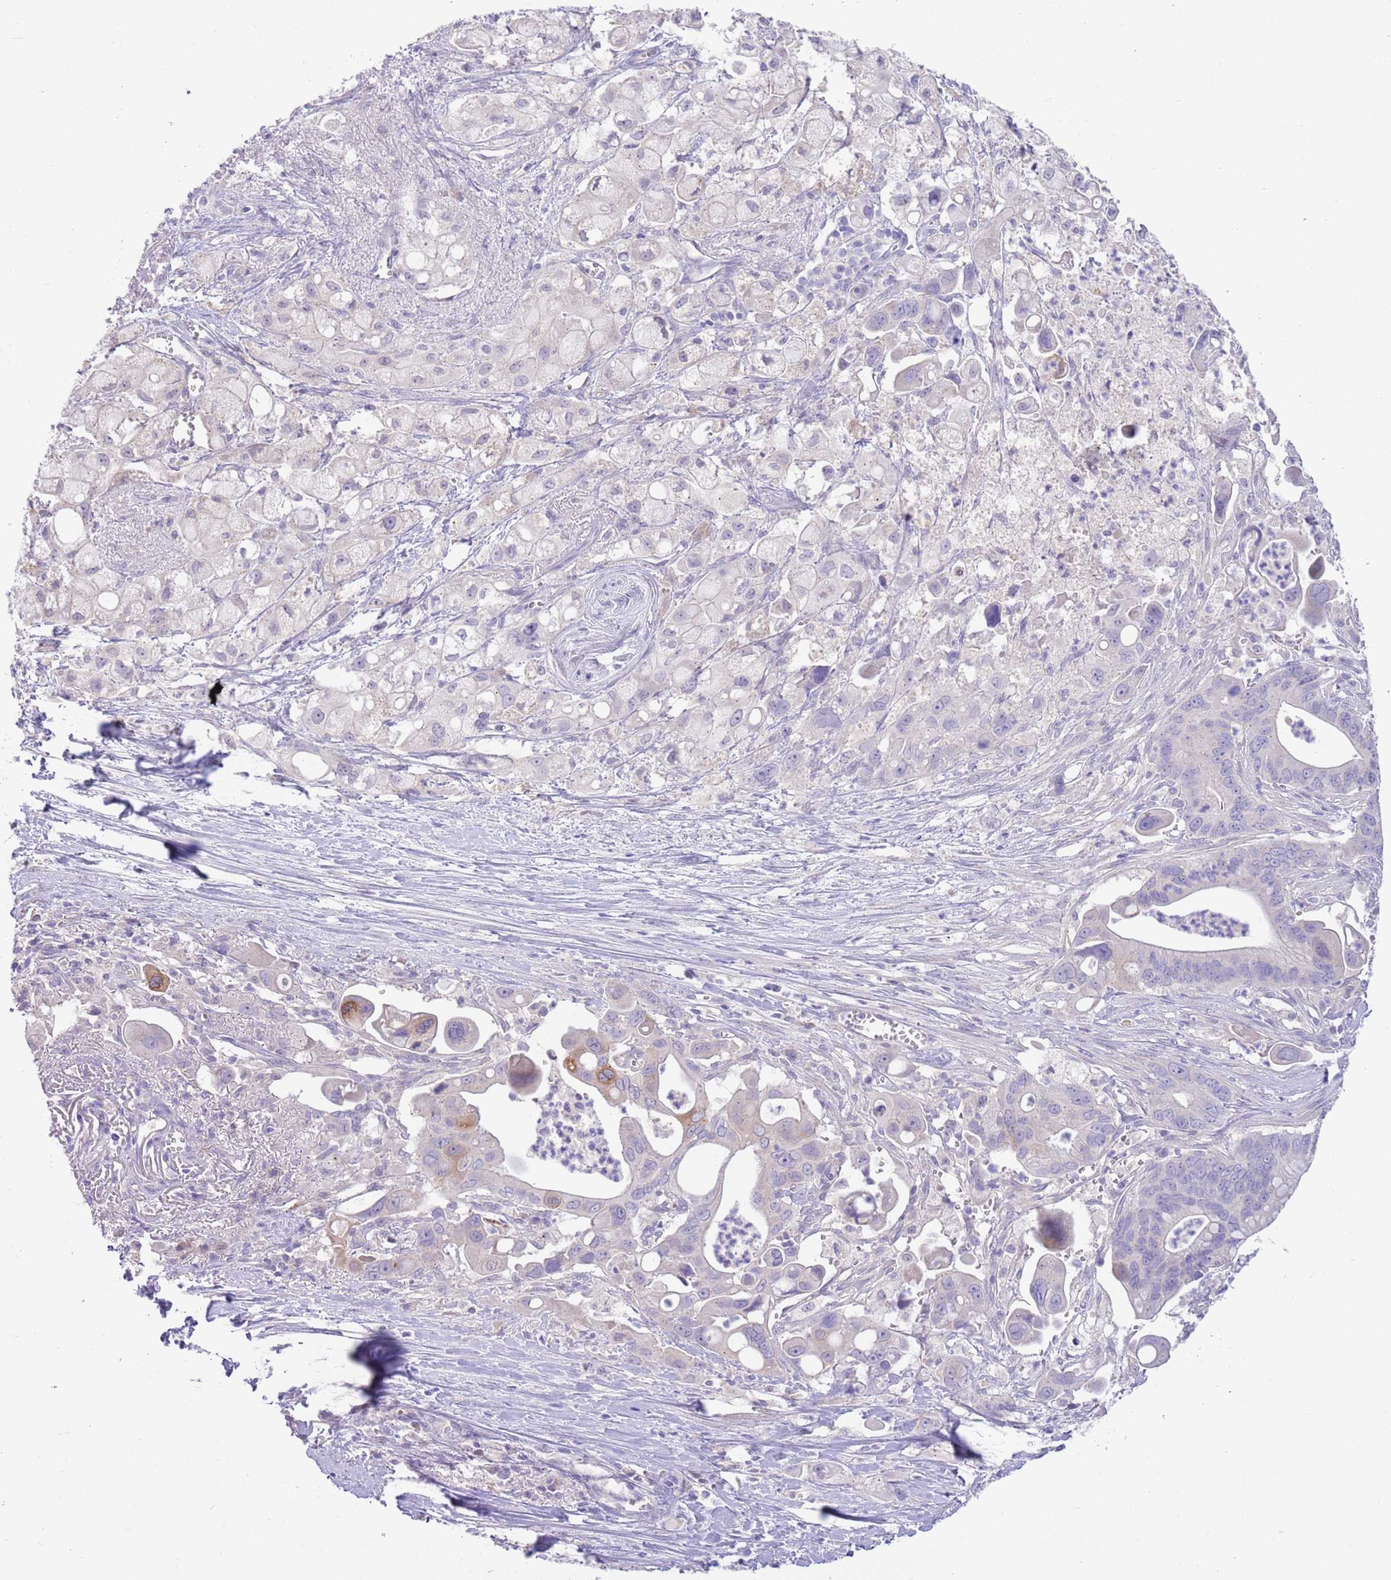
{"staining": {"intensity": "negative", "quantity": "none", "location": "none"}, "tissue": "pancreatic cancer", "cell_type": "Tumor cells", "image_type": "cancer", "snomed": [{"axis": "morphology", "description": "Adenocarcinoma, NOS"}, {"axis": "topography", "description": "Pancreas"}], "caption": "DAB (3,3'-diaminobenzidine) immunohistochemical staining of adenocarcinoma (pancreatic) reveals no significant positivity in tumor cells.", "gene": "SFTPA1", "patient": {"sex": "male", "age": 68}}